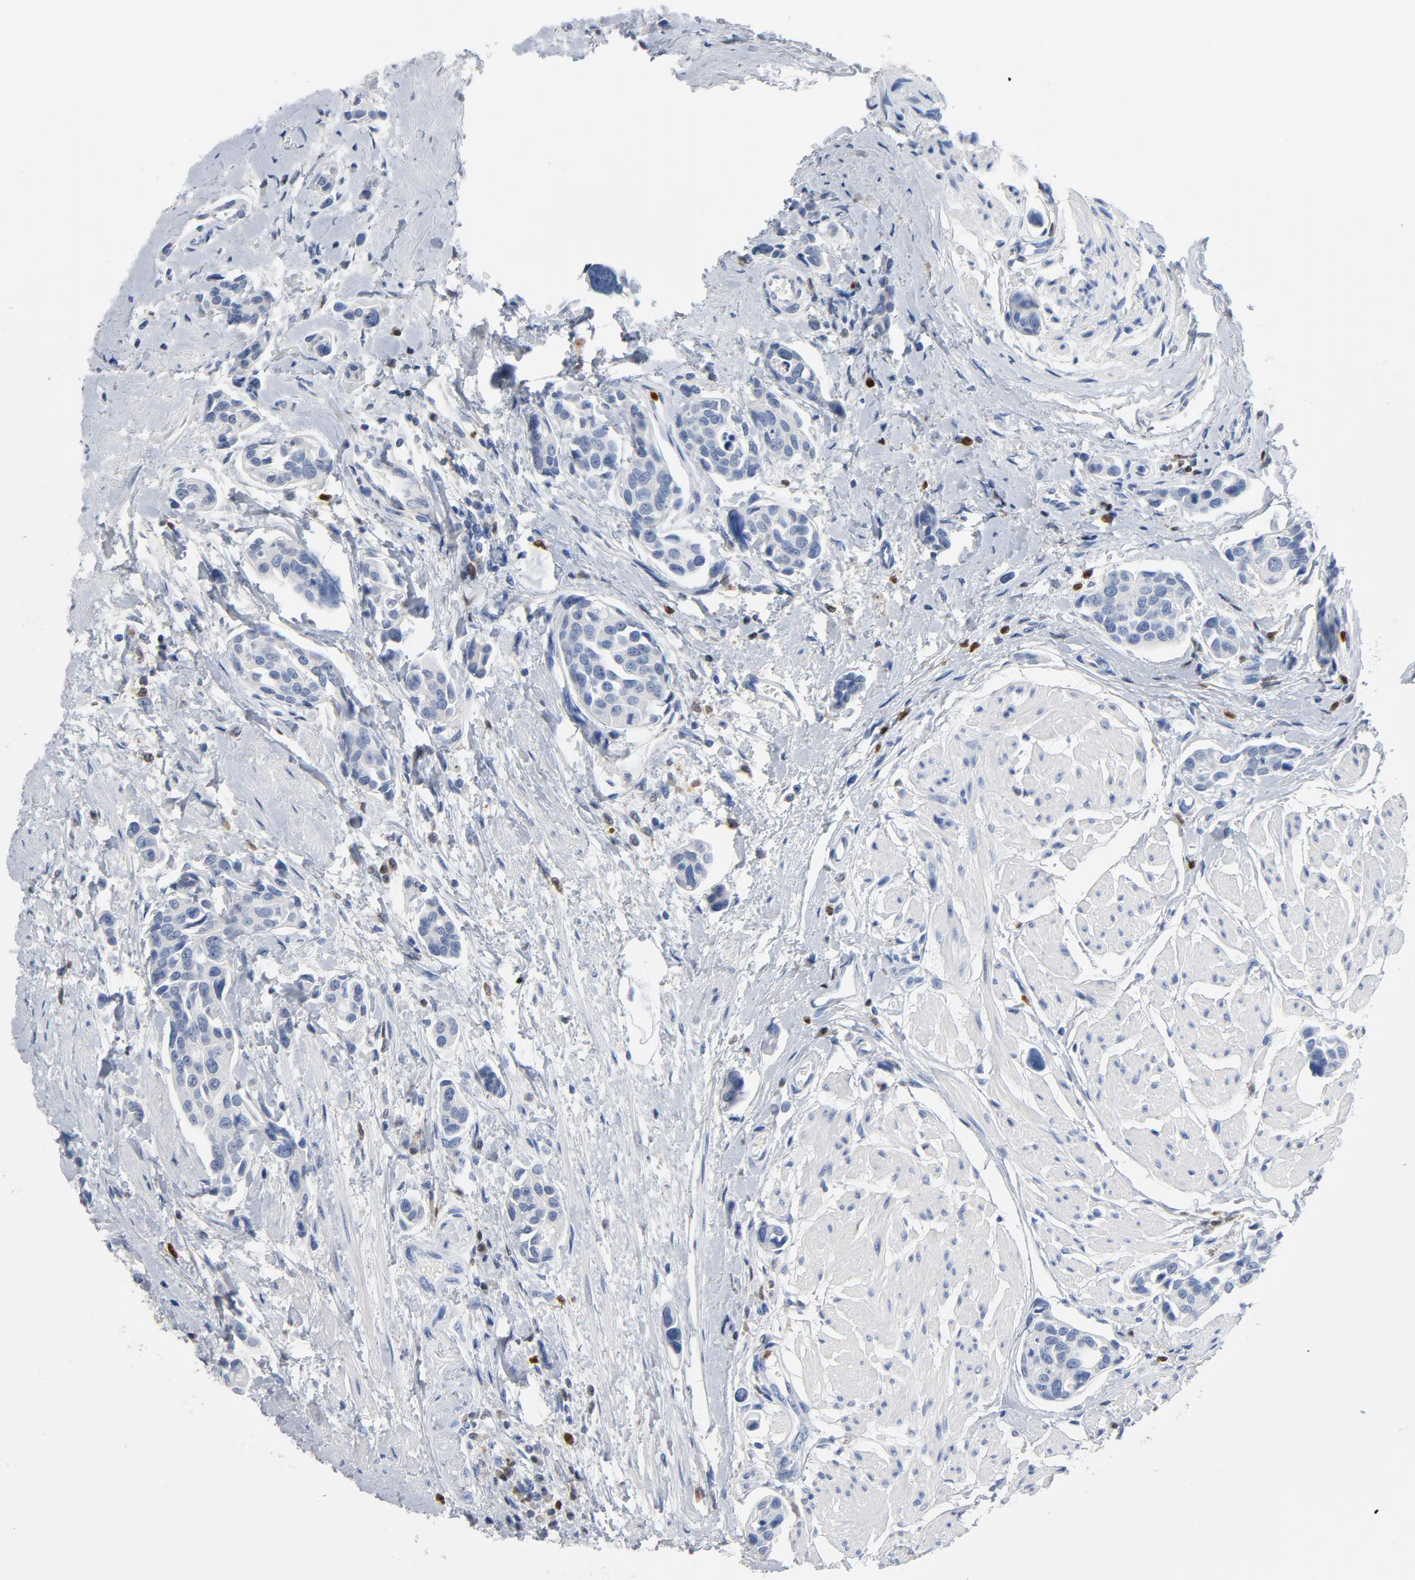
{"staining": {"intensity": "negative", "quantity": "none", "location": "none"}, "tissue": "urothelial cancer", "cell_type": "Tumor cells", "image_type": "cancer", "snomed": [{"axis": "morphology", "description": "Urothelial carcinoma, High grade"}, {"axis": "topography", "description": "Urinary bladder"}], "caption": "This is a micrograph of IHC staining of urothelial cancer, which shows no staining in tumor cells. Nuclei are stained in blue.", "gene": "NCF1", "patient": {"sex": "male", "age": 78}}